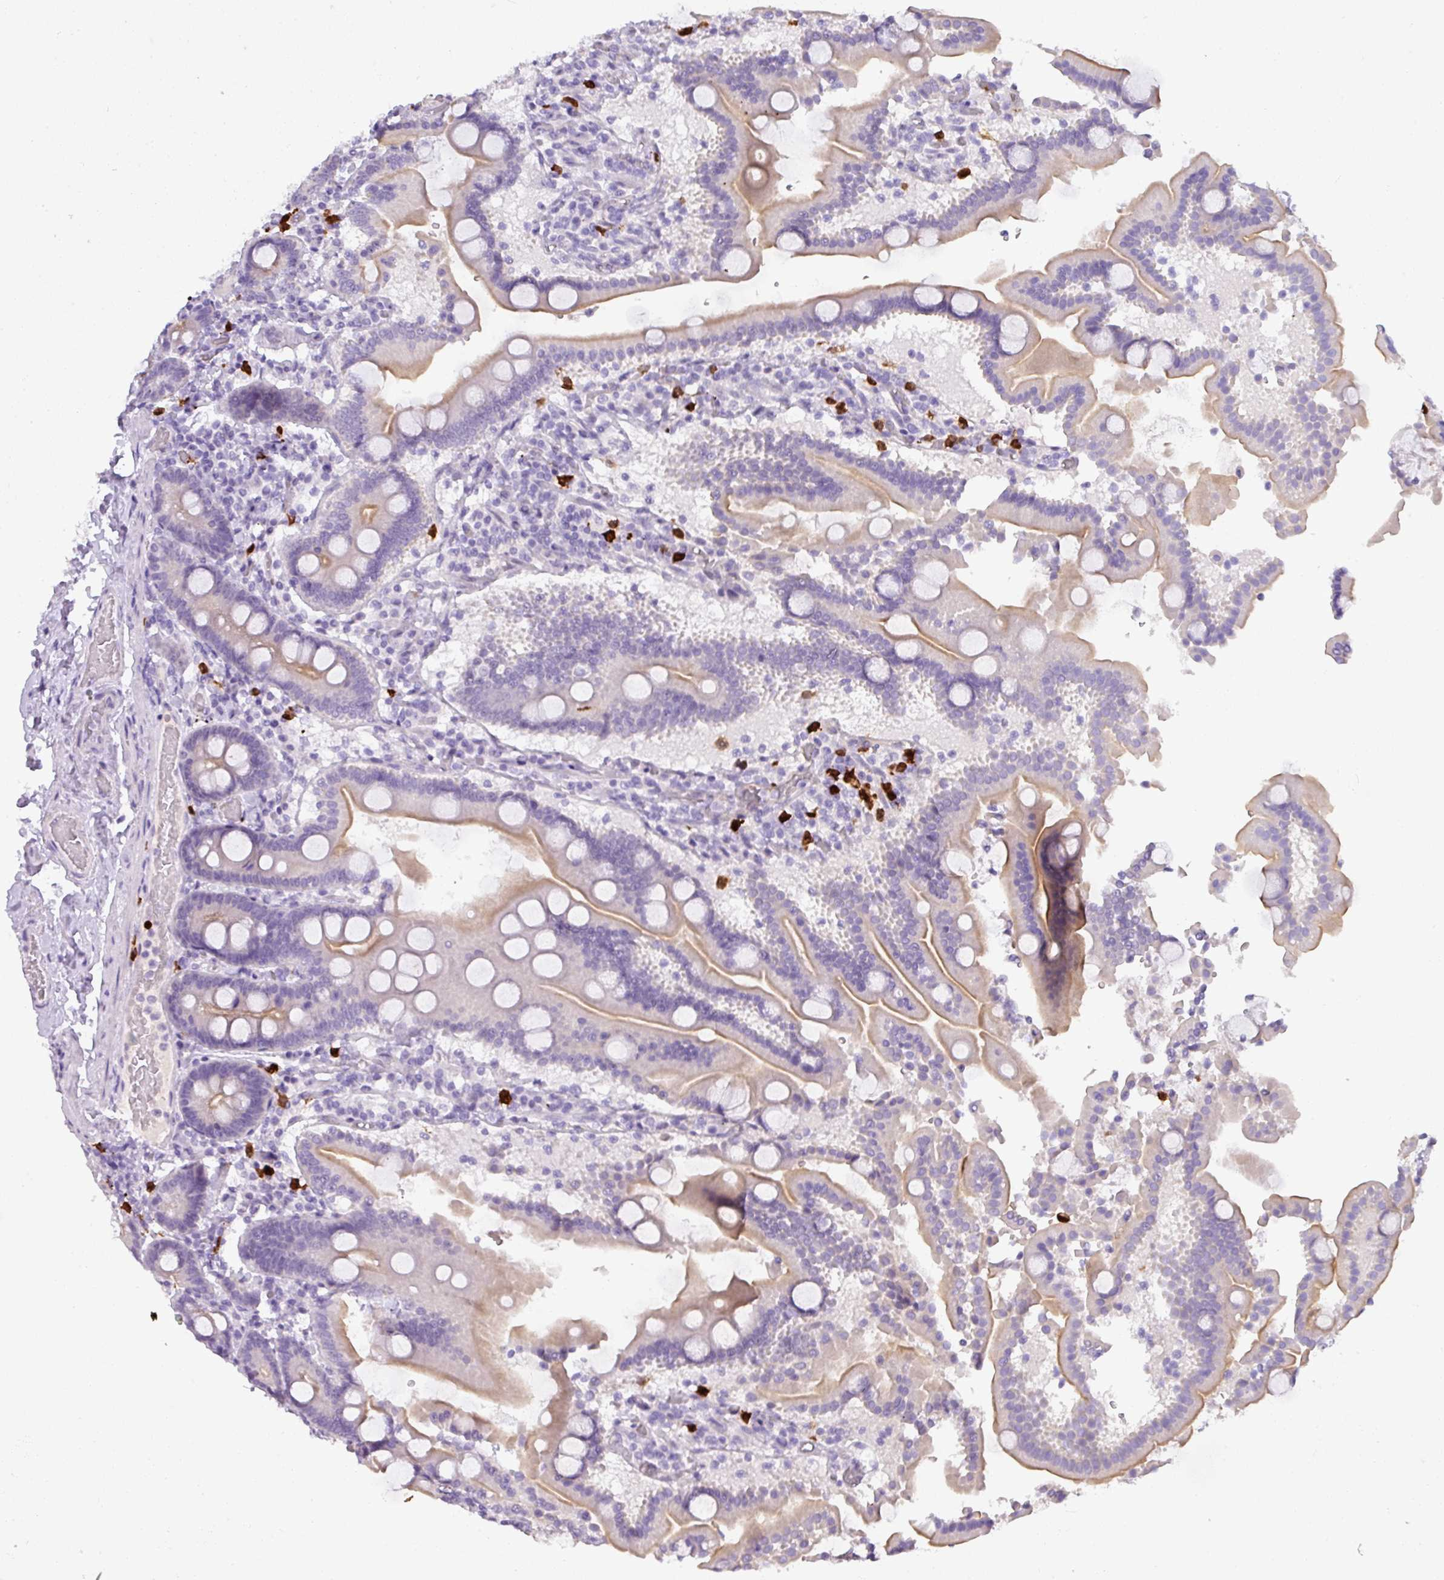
{"staining": {"intensity": "moderate", "quantity": ">75%", "location": "cytoplasmic/membranous"}, "tissue": "duodenum", "cell_type": "Glandular cells", "image_type": "normal", "snomed": [{"axis": "morphology", "description": "Normal tissue, NOS"}, {"axis": "topography", "description": "Duodenum"}], "caption": "Immunohistochemistry (IHC) photomicrograph of unremarkable duodenum: duodenum stained using immunohistochemistry shows medium levels of moderate protein expression localized specifically in the cytoplasmic/membranous of glandular cells, appearing as a cytoplasmic/membranous brown color.", "gene": "MRM2", "patient": {"sex": "male", "age": 55}}